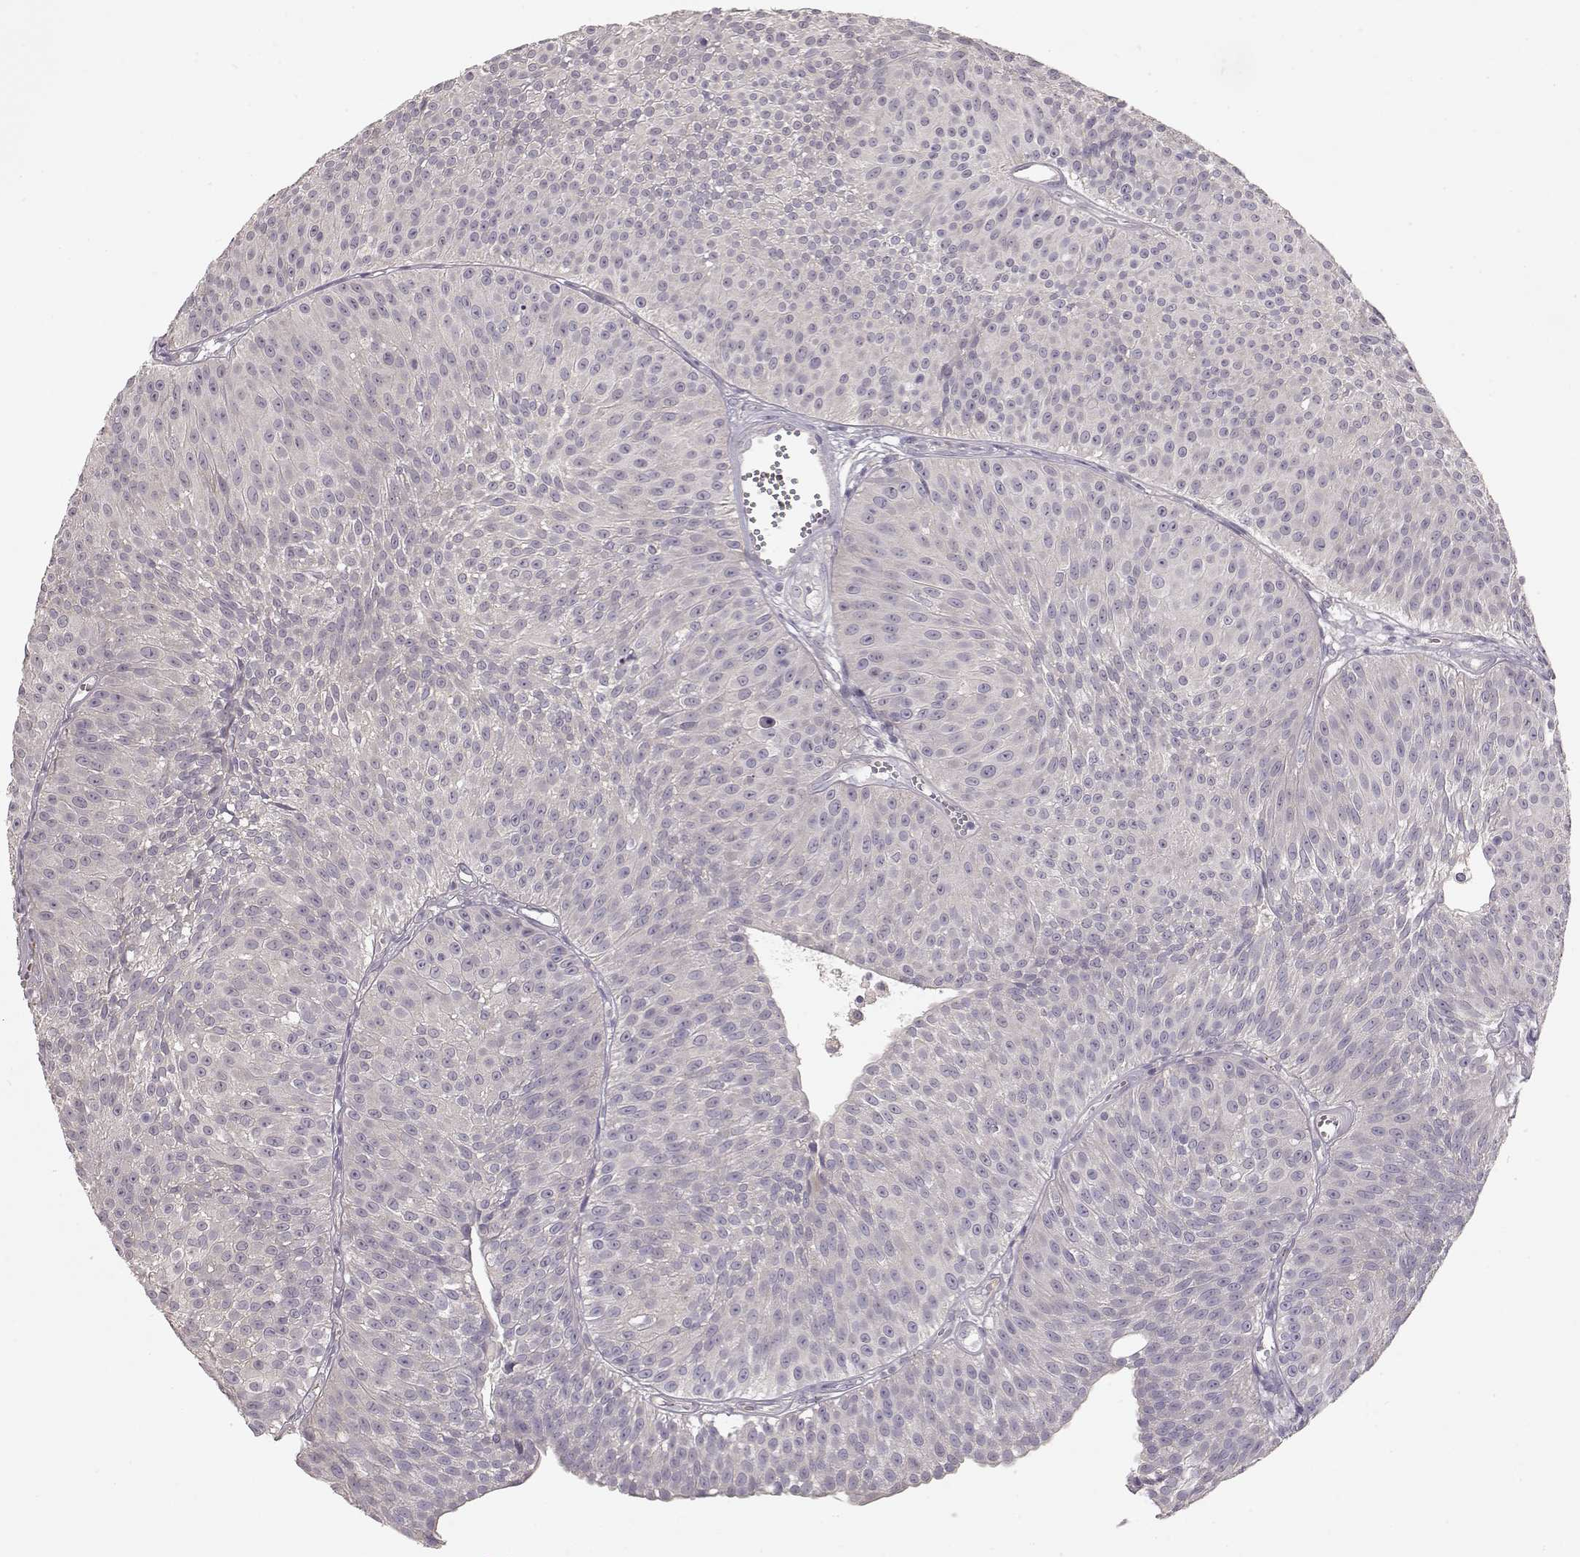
{"staining": {"intensity": "negative", "quantity": "none", "location": "none"}, "tissue": "urothelial cancer", "cell_type": "Tumor cells", "image_type": "cancer", "snomed": [{"axis": "morphology", "description": "Urothelial carcinoma, Low grade"}, {"axis": "topography", "description": "Urinary bladder"}], "caption": "A high-resolution histopathology image shows IHC staining of urothelial cancer, which exhibits no significant staining in tumor cells.", "gene": "ARHGAP8", "patient": {"sex": "male", "age": 63}}